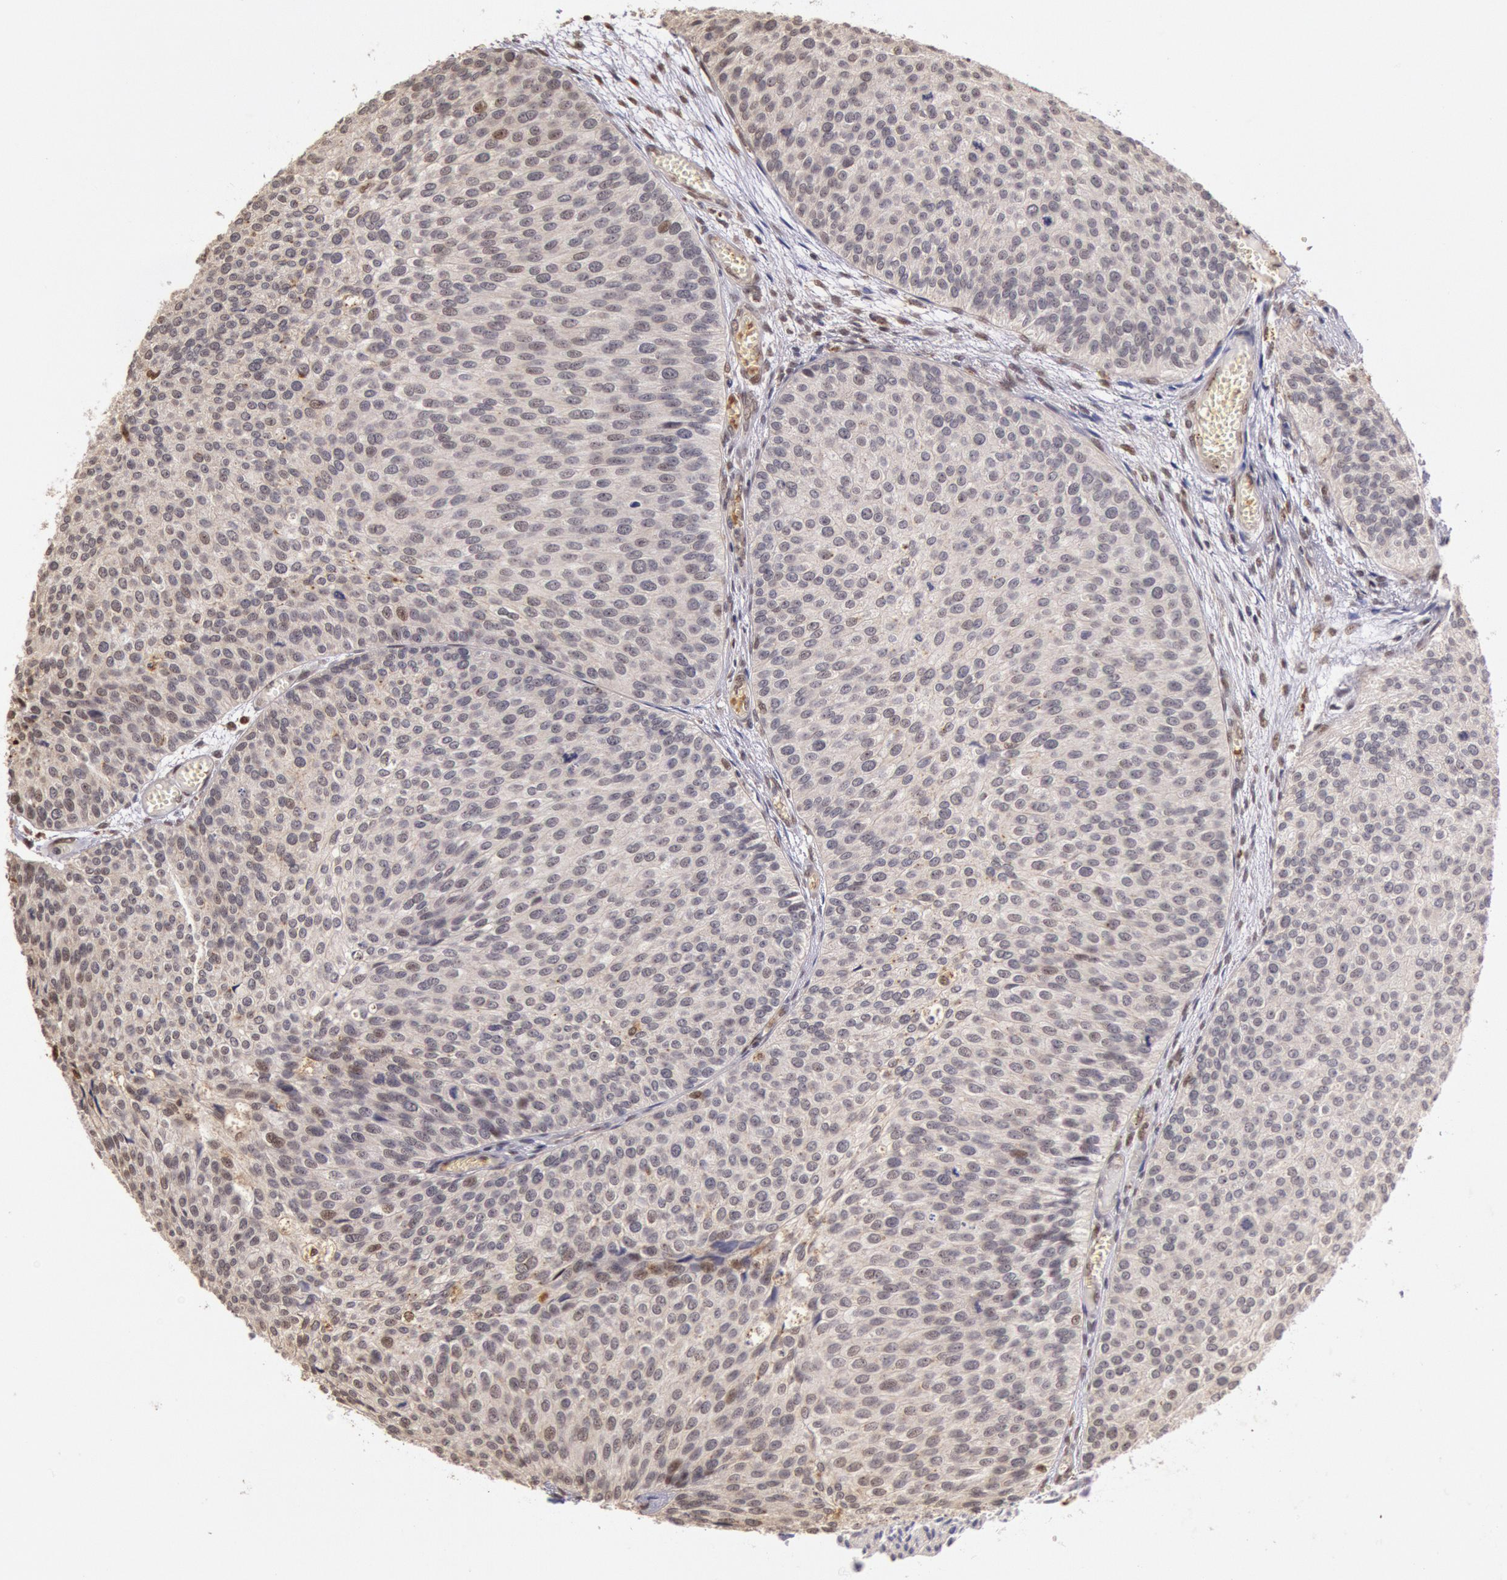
{"staining": {"intensity": "negative", "quantity": "none", "location": "none"}, "tissue": "urothelial cancer", "cell_type": "Tumor cells", "image_type": "cancer", "snomed": [{"axis": "morphology", "description": "Urothelial carcinoma, Low grade"}, {"axis": "topography", "description": "Urinary bladder"}], "caption": "Immunohistochemistry (IHC) of urothelial cancer demonstrates no expression in tumor cells. Nuclei are stained in blue.", "gene": "LIG4", "patient": {"sex": "male", "age": 84}}